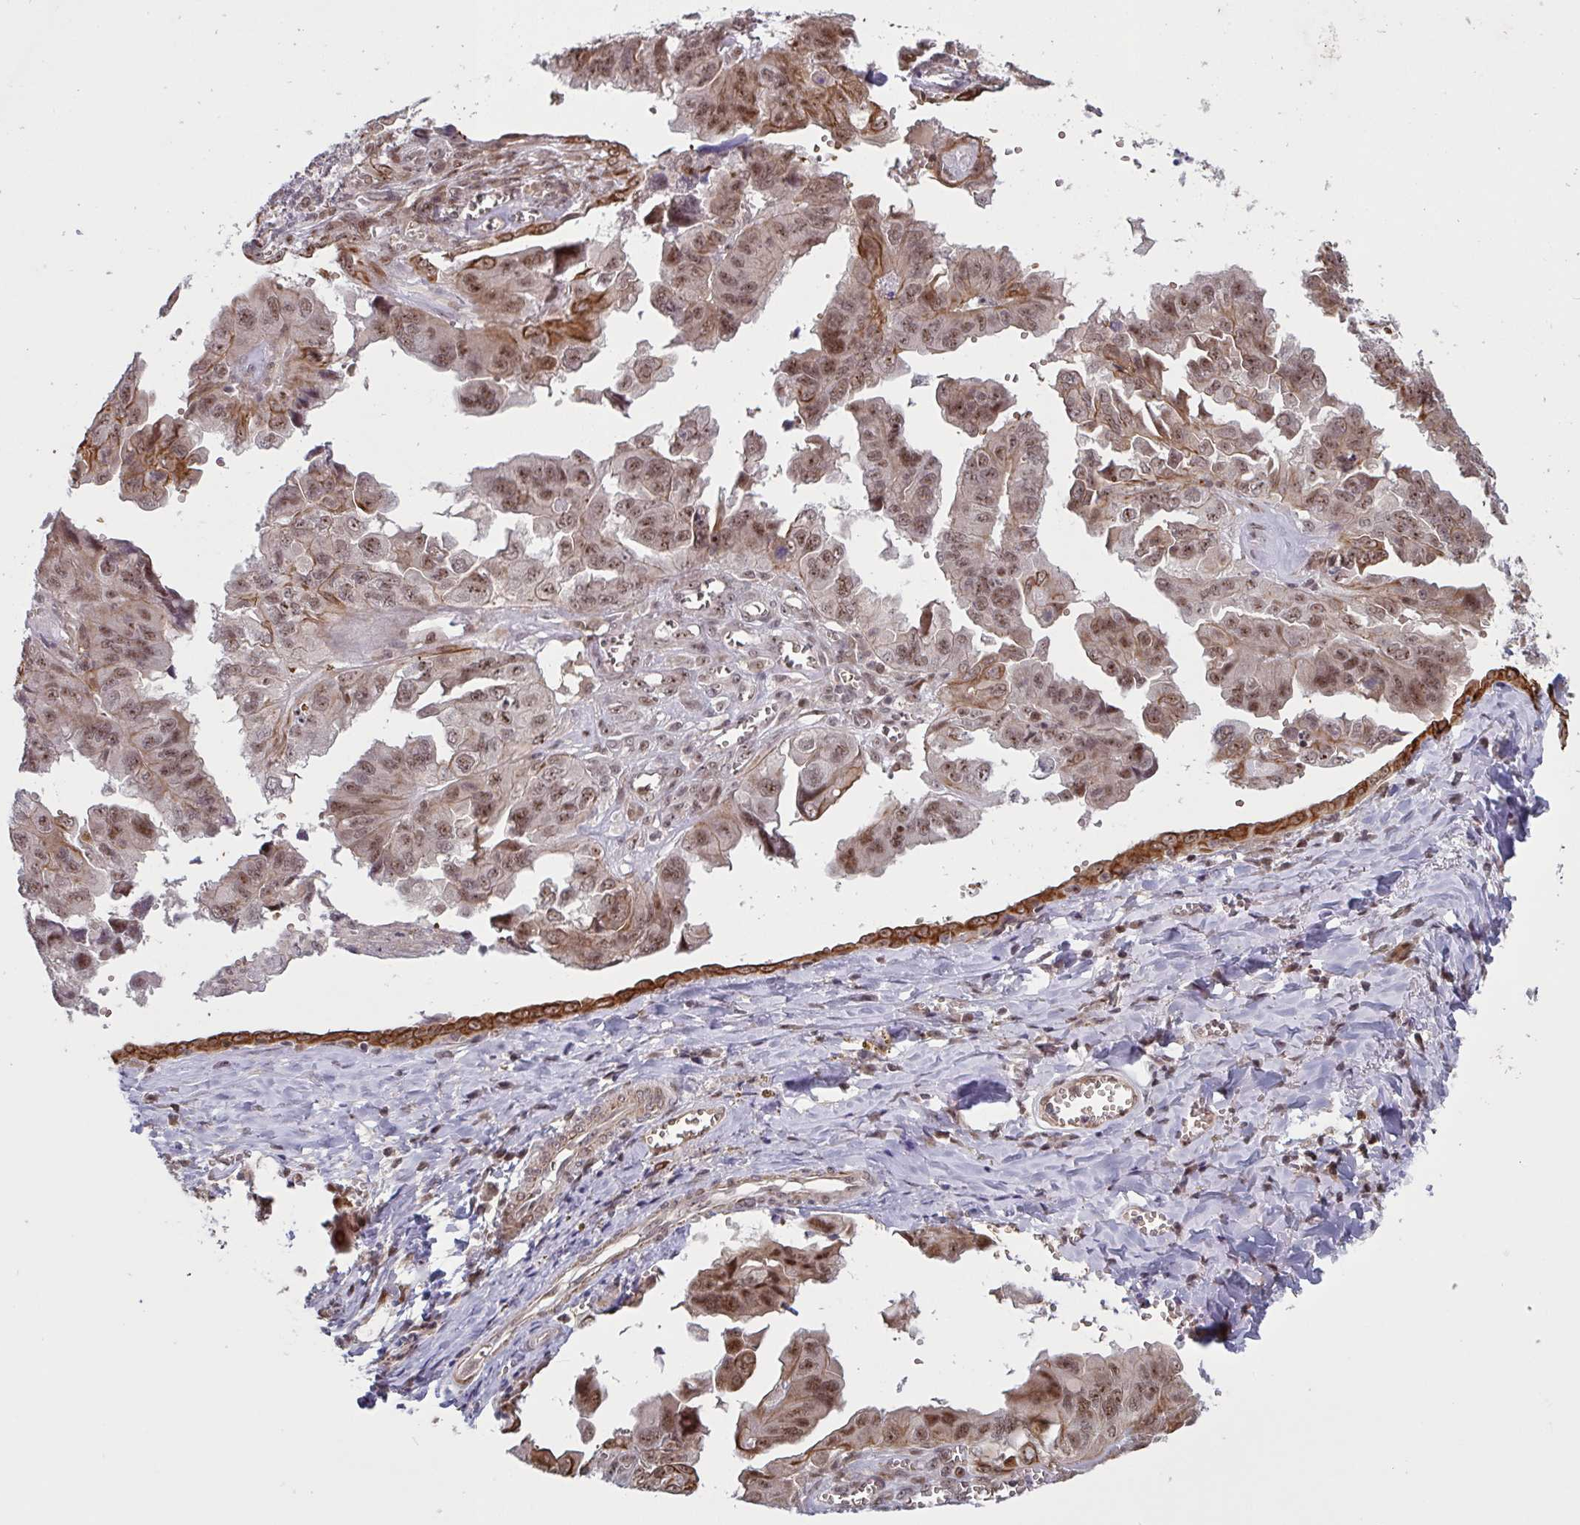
{"staining": {"intensity": "moderate", "quantity": ">75%", "location": "cytoplasmic/membranous,nuclear"}, "tissue": "ovarian cancer", "cell_type": "Tumor cells", "image_type": "cancer", "snomed": [{"axis": "morphology", "description": "Cystadenocarcinoma, serous, NOS"}, {"axis": "topography", "description": "Ovary"}], "caption": "Ovarian cancer (serous cystadenocarcinoma) stained for a protein (brown) demonstrates moderate cytoplasmic/membranous and nuclear positive positivity in about >75% of tumor cells.", "gene": "NLRP13", "patient": {"sex": "female", "age": 79}}